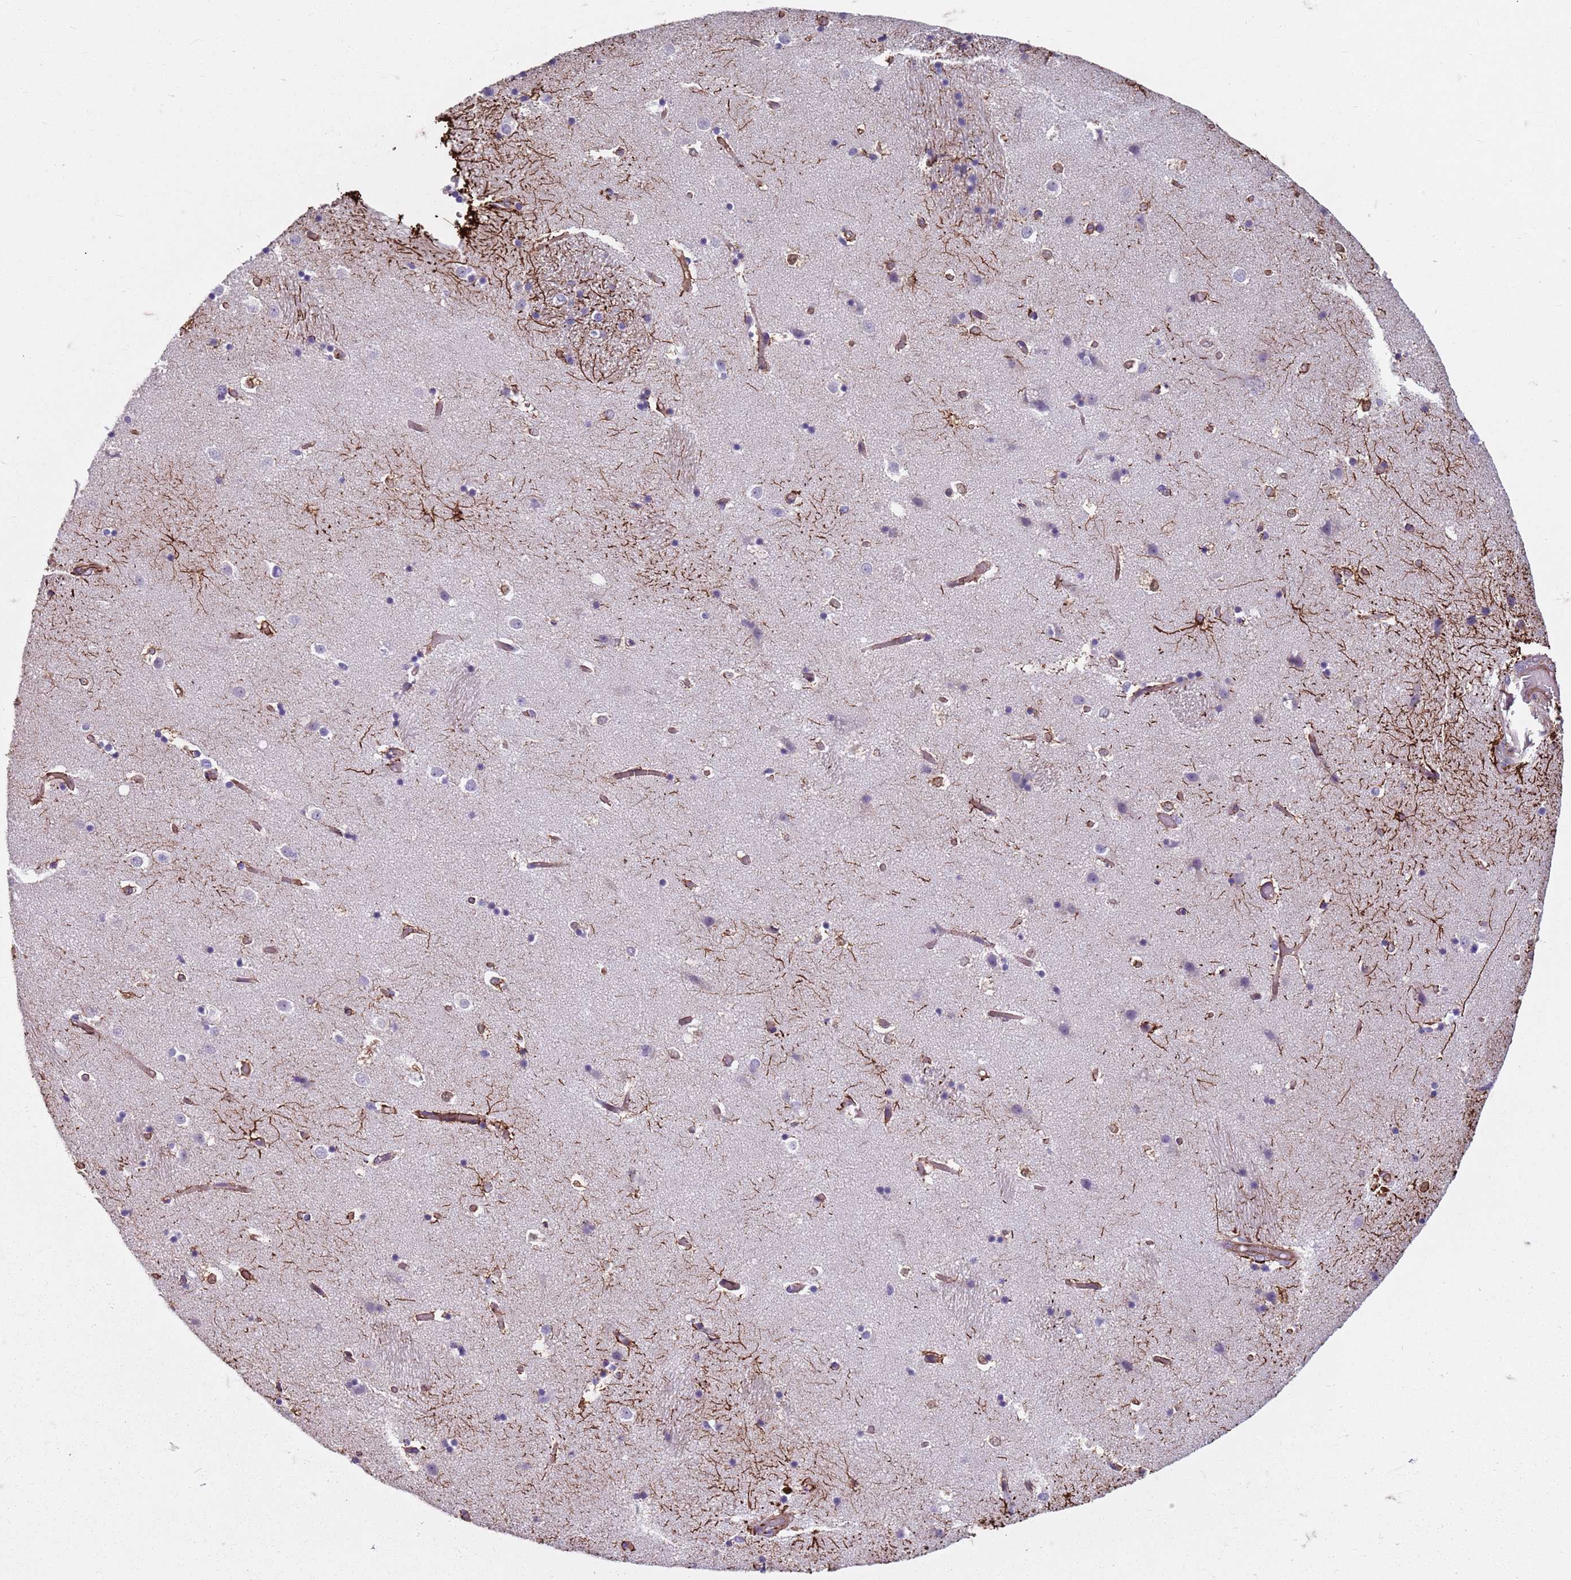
{"staining": {"intensity": "strong", "quantity": "<25%", "location": "cytoplasmic/membranous"}, "tissue": "caudate", "cell_type": "Glial cells", "image_type": "normal", "snomed": [{"axis": "morphology", "description": "Normal tissue, NOS"}, {"axis": "topography", "description": "Lateral ventricle wall"}], "caption": "A high-resolution micrograph shows immunohistochemistry (IHC) staining of benign caudate, which reveals strong cytoplasmic/membranous expression in approximately <25% of glial cells. (brown staining indicates protein expression, while blue staining denotes nuclei).", "gene": "TAS2R38", "patient": {"sex": "female", "age": 52}}